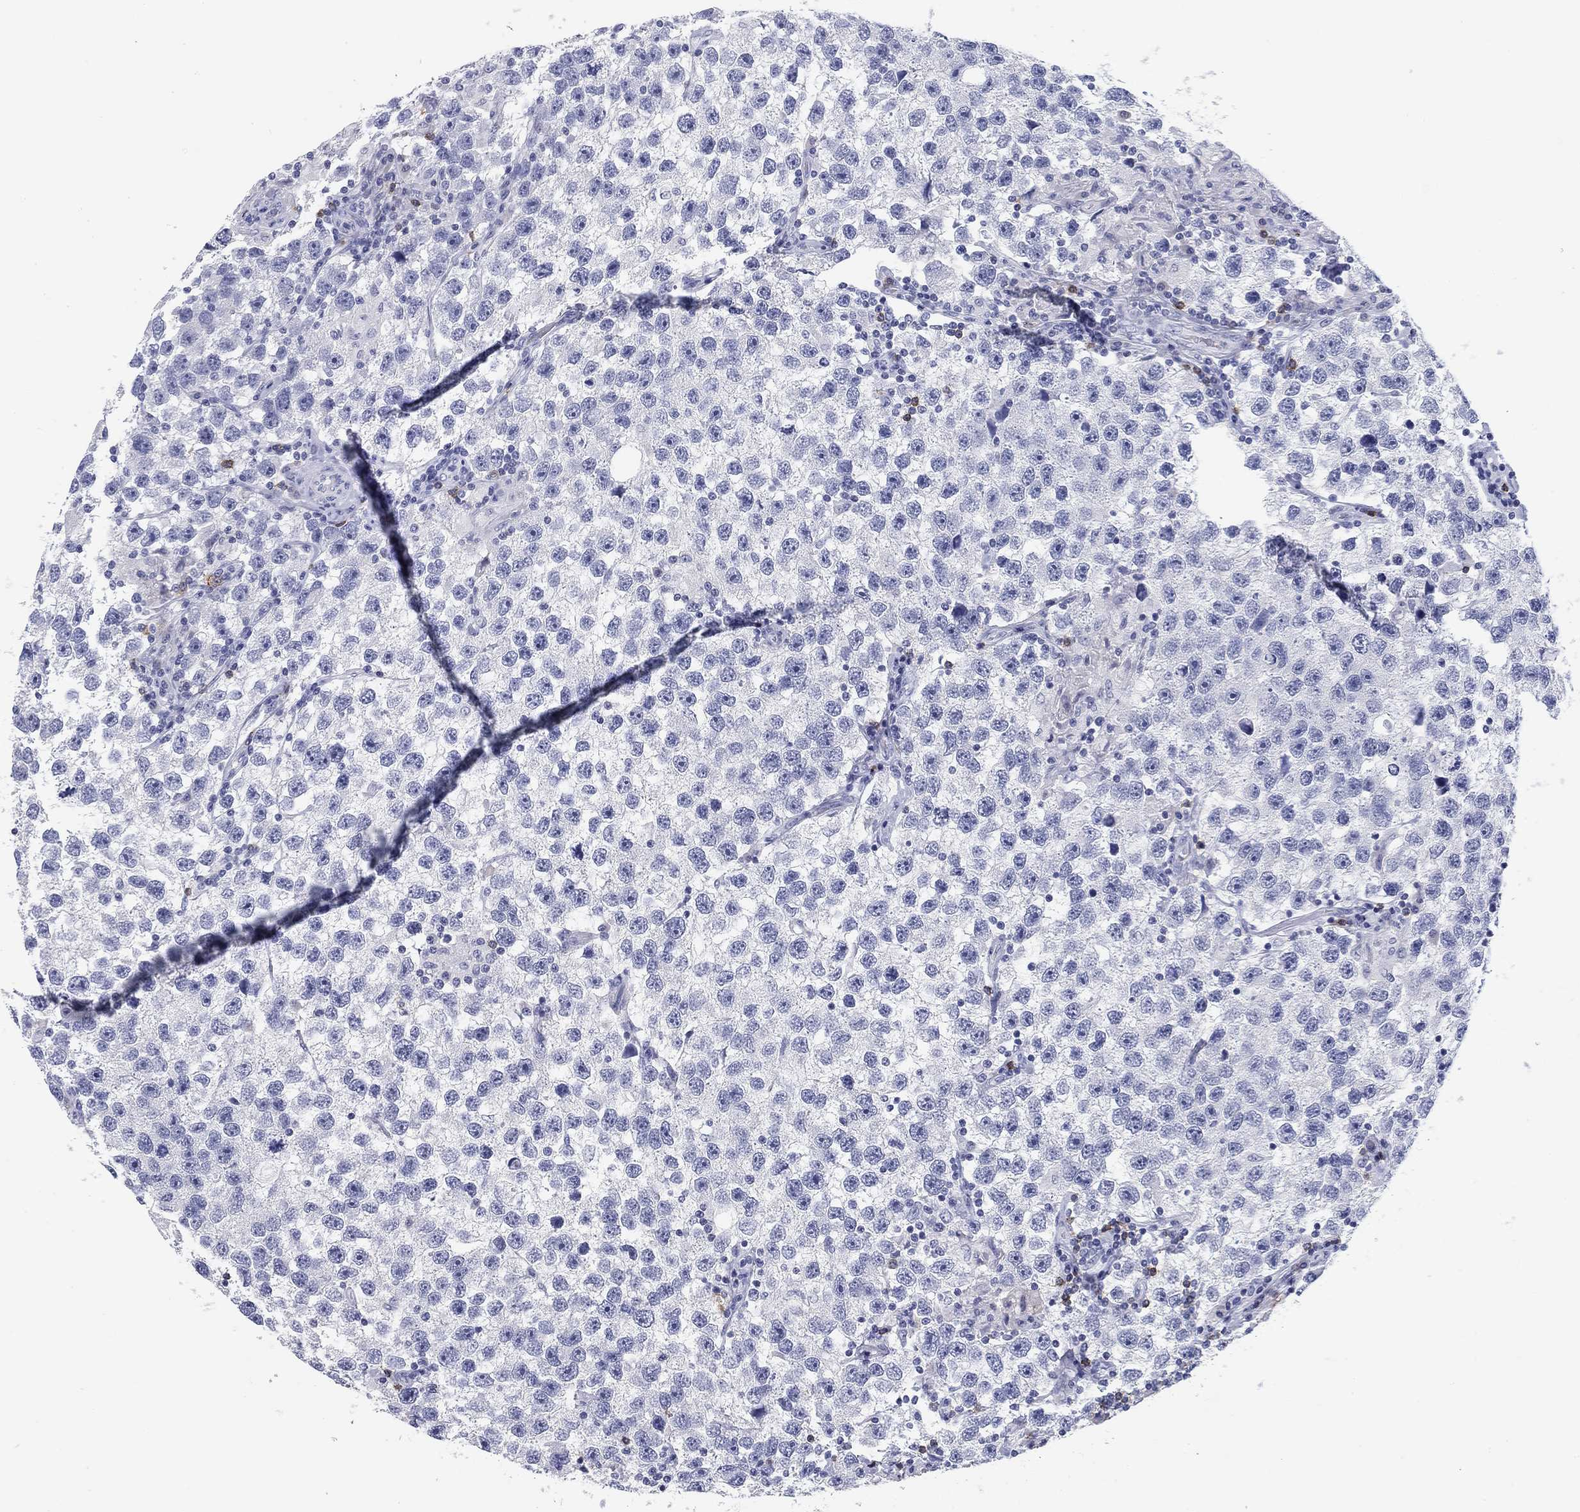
{"staining": {"intensity": "negative", "quantity": "none", "location": "none"}, "tissue": "testis cancer", "cell_type": "Tumor cells", "image_type": "cancer", "snomed": [{"axis": "morphology", "description": "Seminoma, NOS"}, {"axis": "topography", "description": "Testis"}], "caption": "Seminoma (testis) stained for a protein using immunohistochemistry (IHC) shows no staining tumor cells.", "gene": "CD79B", "patient": {"sex": "male", "age": 26}}